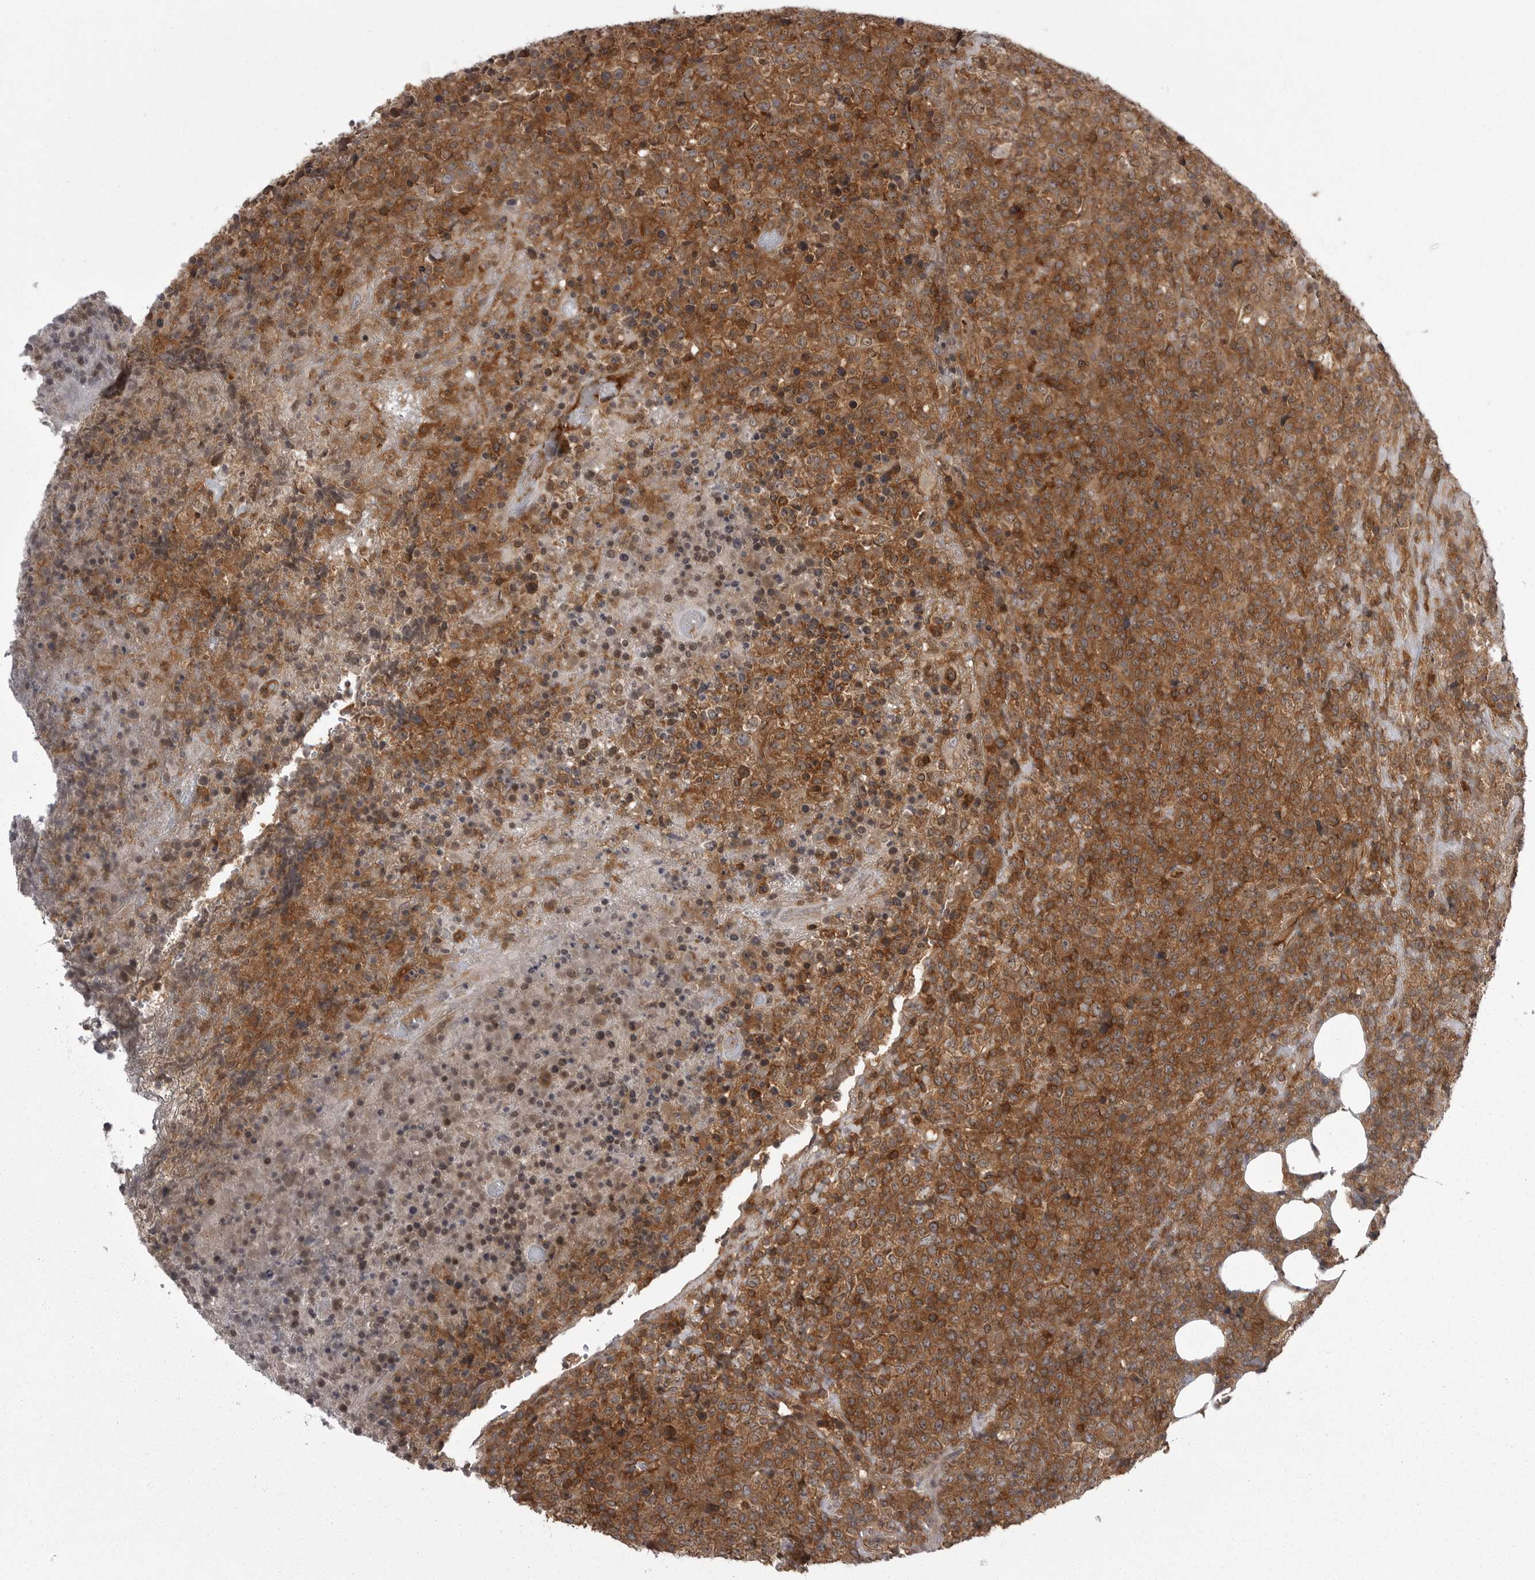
{"staining": {"intensity": "strong", "quantity": ">75%", "location": "cytoplasmic/membranous"}, "tissue": "lymphoma", "cell_type": "Tumor cells", "image_type": "cancer", "snomed": [{"axis": "morphology", "description": "Malignant lymphoma, non-Hodgkin's type, High grade"}, {"axis": "topography", "description": "Lymph node"}], "caption": "Protein analysis of high-grade malignant lymphoma, non-Hodgkin's type tissue reveals strong cytoplasmic/membranous staining in about >75% of tumor cells. (DAB (3,3'-diaminobenzidine) IHC, brown staining for protein, blue staining for nuclei).", "gene": "STK24", "patient": {"sex": "male", "age": 13}}